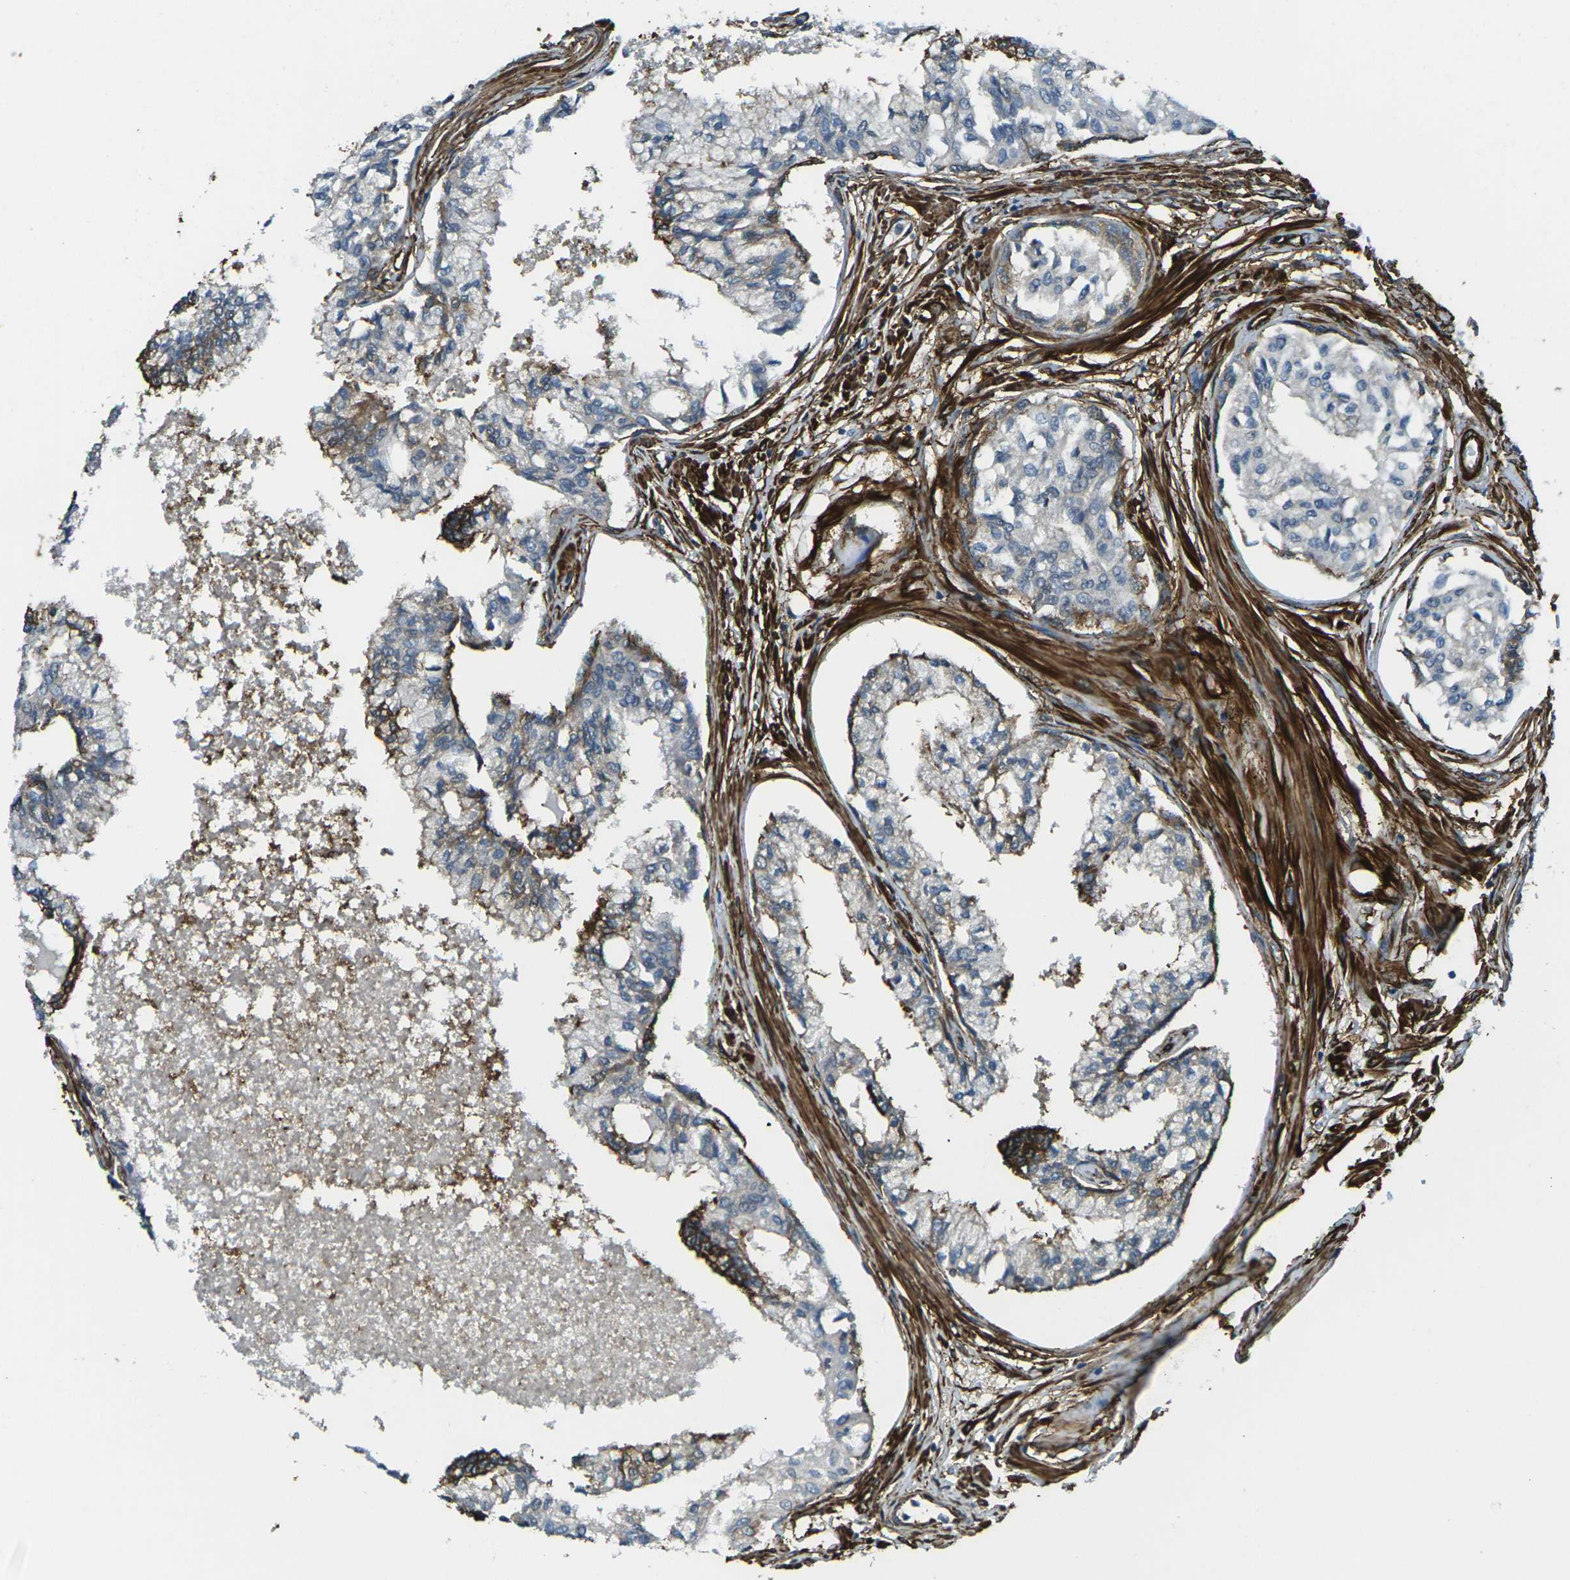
{"staining": {"intensity": "moderate", "quantity": "25%-75%", "location": "cytoplasmic/membranous"}, "tissue": "prostate", "cell_type": "Glandular cells", "image_type": "normal", "snomed": [{"axis": "morphology", "description": "Normal tissue, NOS"}, {"axis": "topography", "description": "Prostate"}, {"axis": "topography", "description": "Seminal veicle"}], "caption": "An IHC micrograph of unremarkable tissue is shown. Protein staining in brown labels moderate cytoplasmic/membranous positivity in prostate within glandular cells. (DAB (3,3'-diaminobenzidine) = brown stain, brightfield microscopy at high magnification).", "gene": "GRAMD1C", "patient": {"sex": "male", "age": 60}}